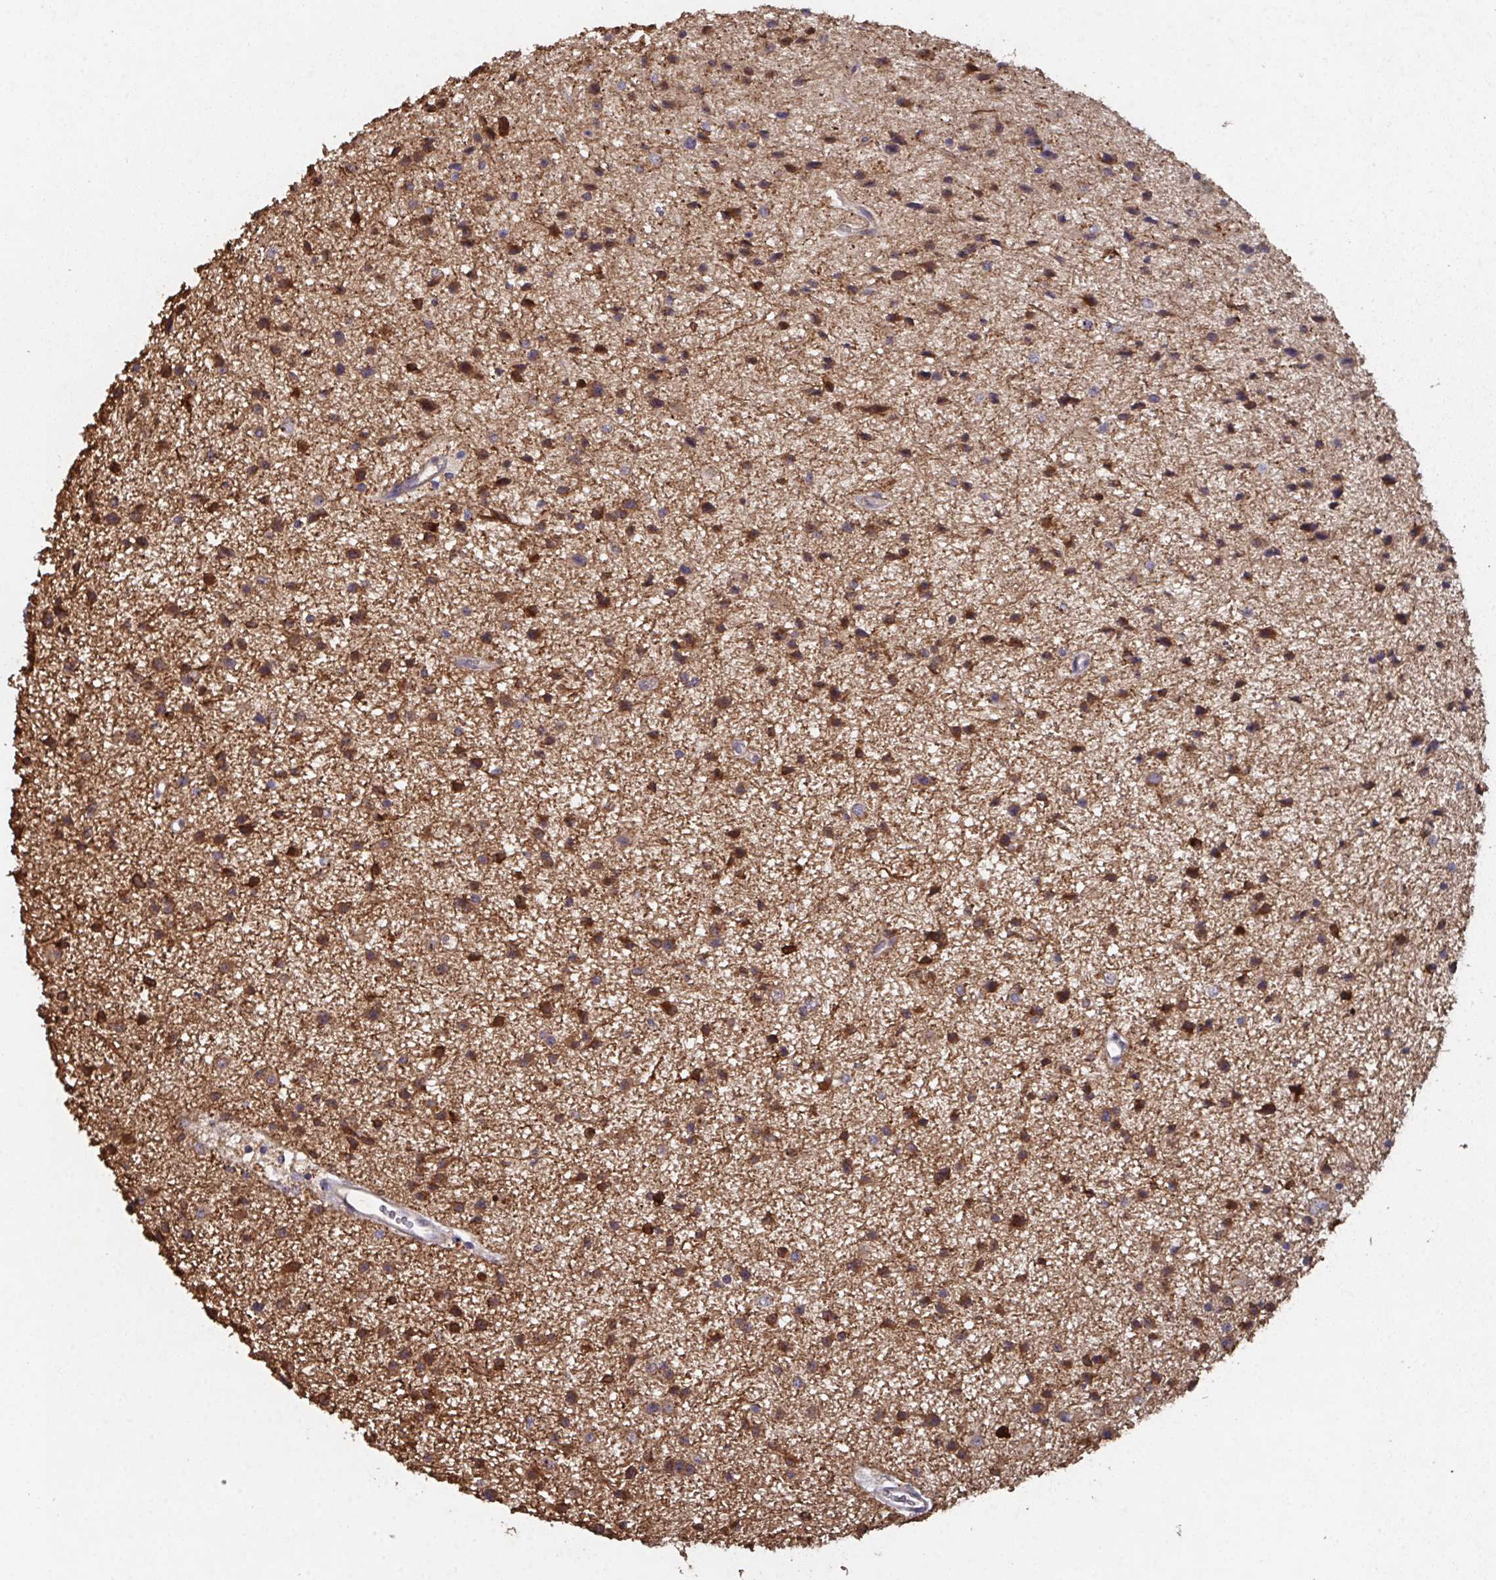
{"staining": {"intensity": "moderate", "quantity": ">75%", "location": "cytoplasmic/membranous"}, "tissue": "glioma", "cell_type": "Tumor cells", "image_type": "cancer", "snomed": [{"axis": "morphology", "description": "Glioma, malignant, Low grade"}, {"axis": "topography", "description": "Brain"}], "caption": "Low-grade glioma (malignant) stained with DAB IHC shows medium levels of moderate cytoplasmic/membranous staining in approximately >75% of tumor cells. (brown staining indicates protein expression, while blue staining denotes nuclei).", "gene": "MT-ND3", "patient": {"sex": "male", "age": 43}}